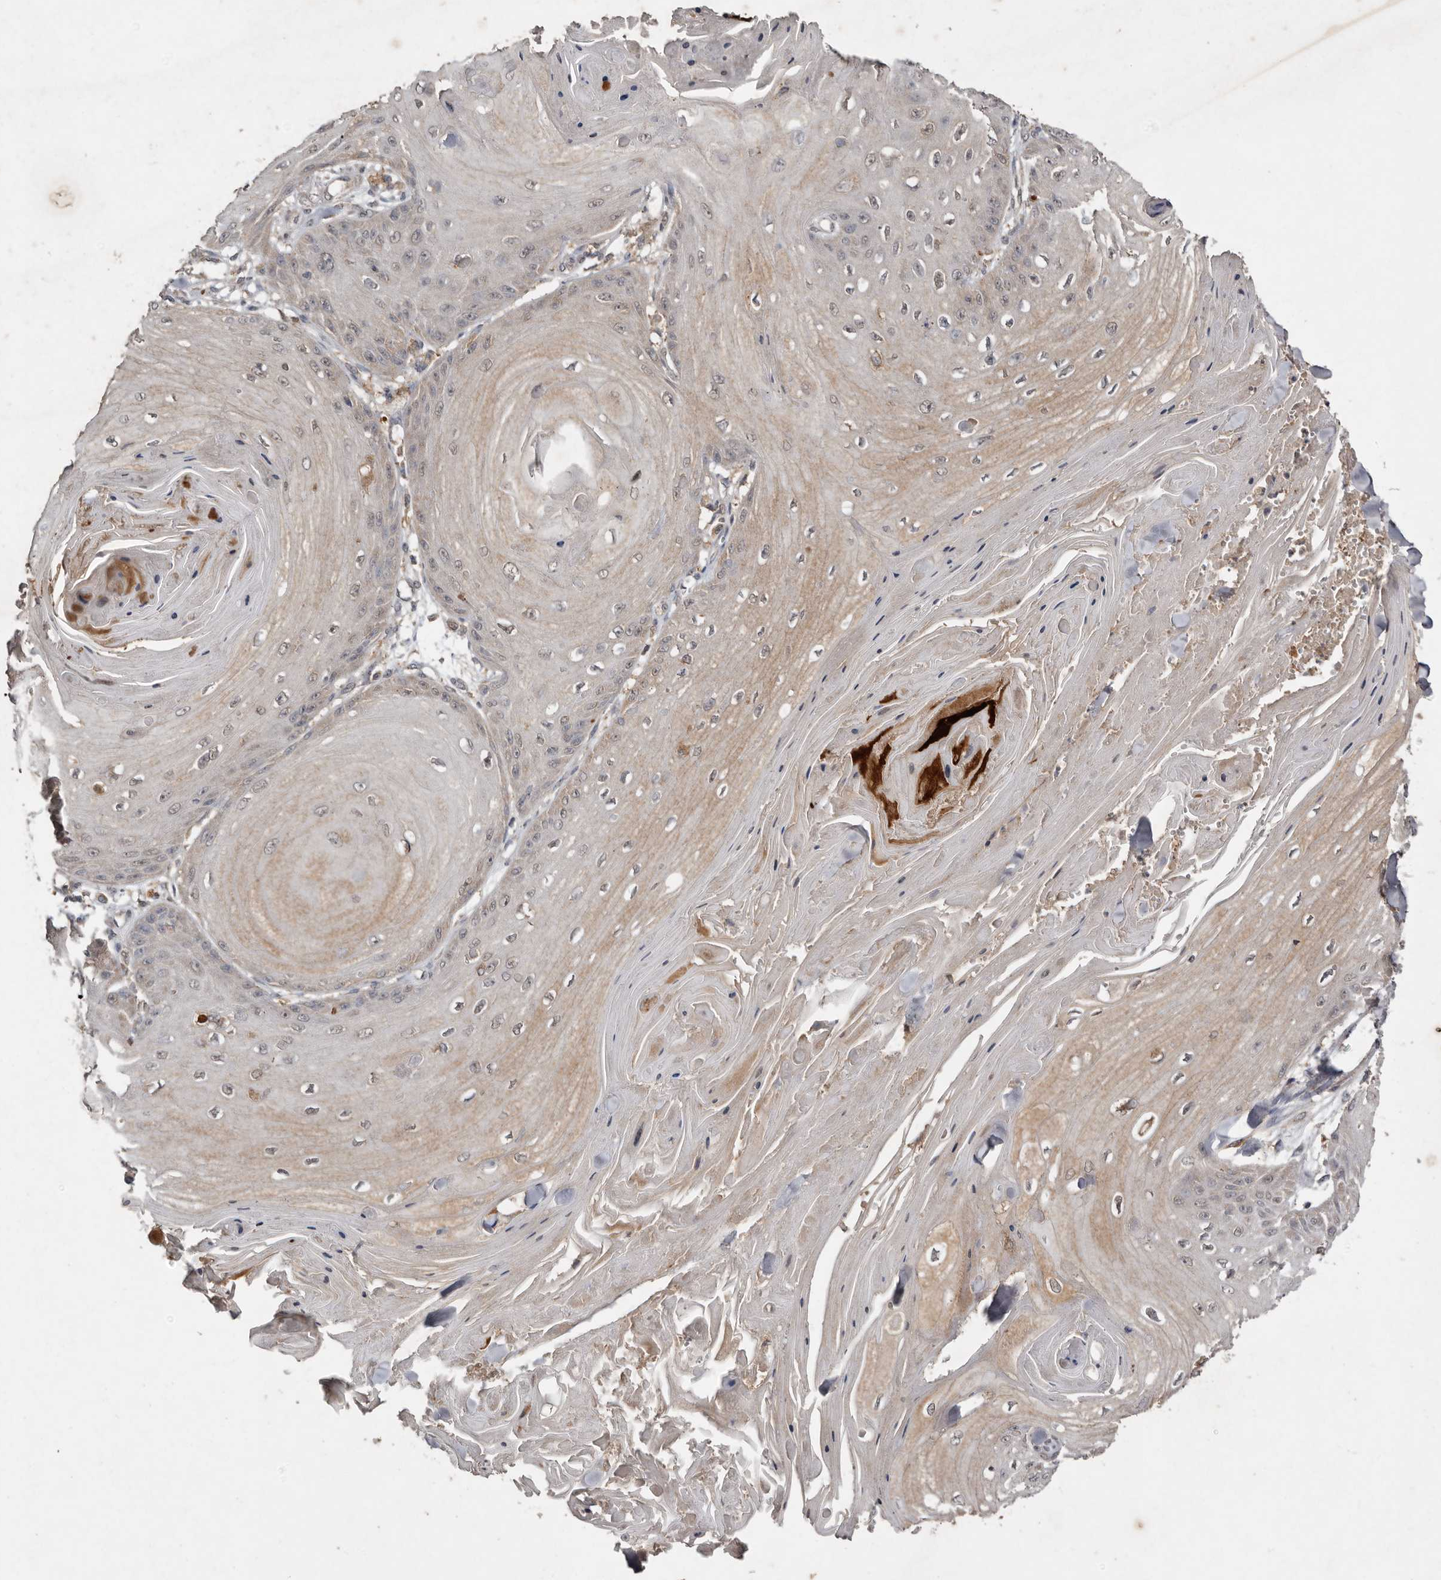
{"staining": {"intensity": "weak", "quantity": "<25%", "location": "cytoplasmic/membranous"}, "tissue": "skin cancer", "cell_type": "Tumor cells", "image_type": "cancer", "snomed": [{"axis": "morphology", "description": "Squamous cell carcinoma, NOS"}, {"axis": "topography", "description": "Skin"}], "caption": "High power microscopy micrograph of an immunohistochemistry (IHC) histopathology image of skin cancer (squamous cell carcinoma), revealing no significant expression in tumor cells. Nuclei are stained in blue.", "gene": "EDEM1", "patient": {"sex": "male", "age": 74}}